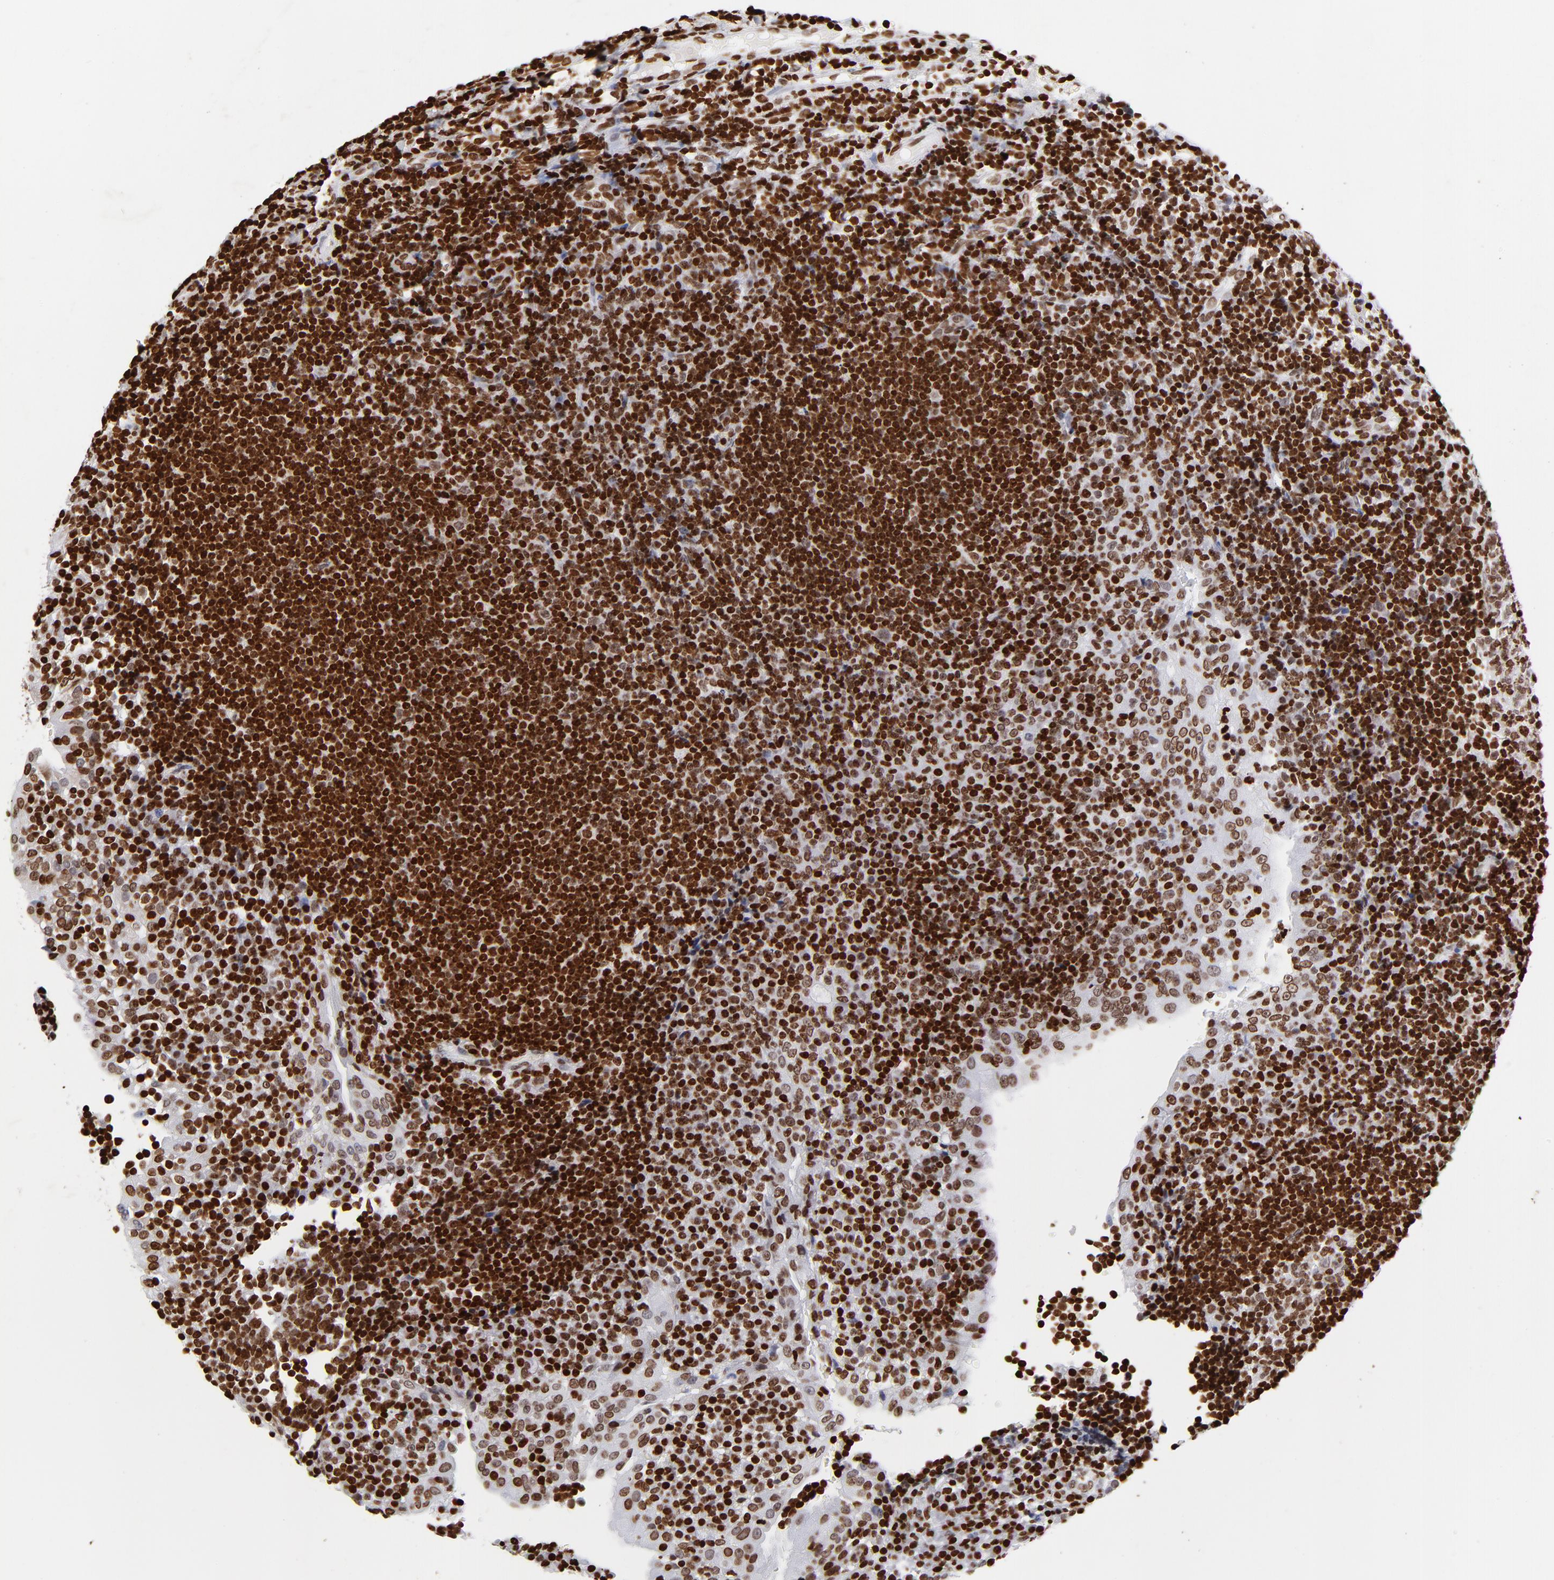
{"staining": {"intensity": "strong", "quantity": ">75%", "location": "nuclear"}, "tissue": "tonsil", "cell_type": "Germinal center cells", "image_type": "normal", "snomed": [{"axis": "morphology", "description": "Normal tissue, NOS"}, {"axis": "topography", "description": "Tonsil"}], "caption": "A micrograph of human tonsil stained for a protein reveals strong nuclear brown staining in germinal center cells.", "gene": "FBH1", "patient": {"sex": "female", "age": 40}}